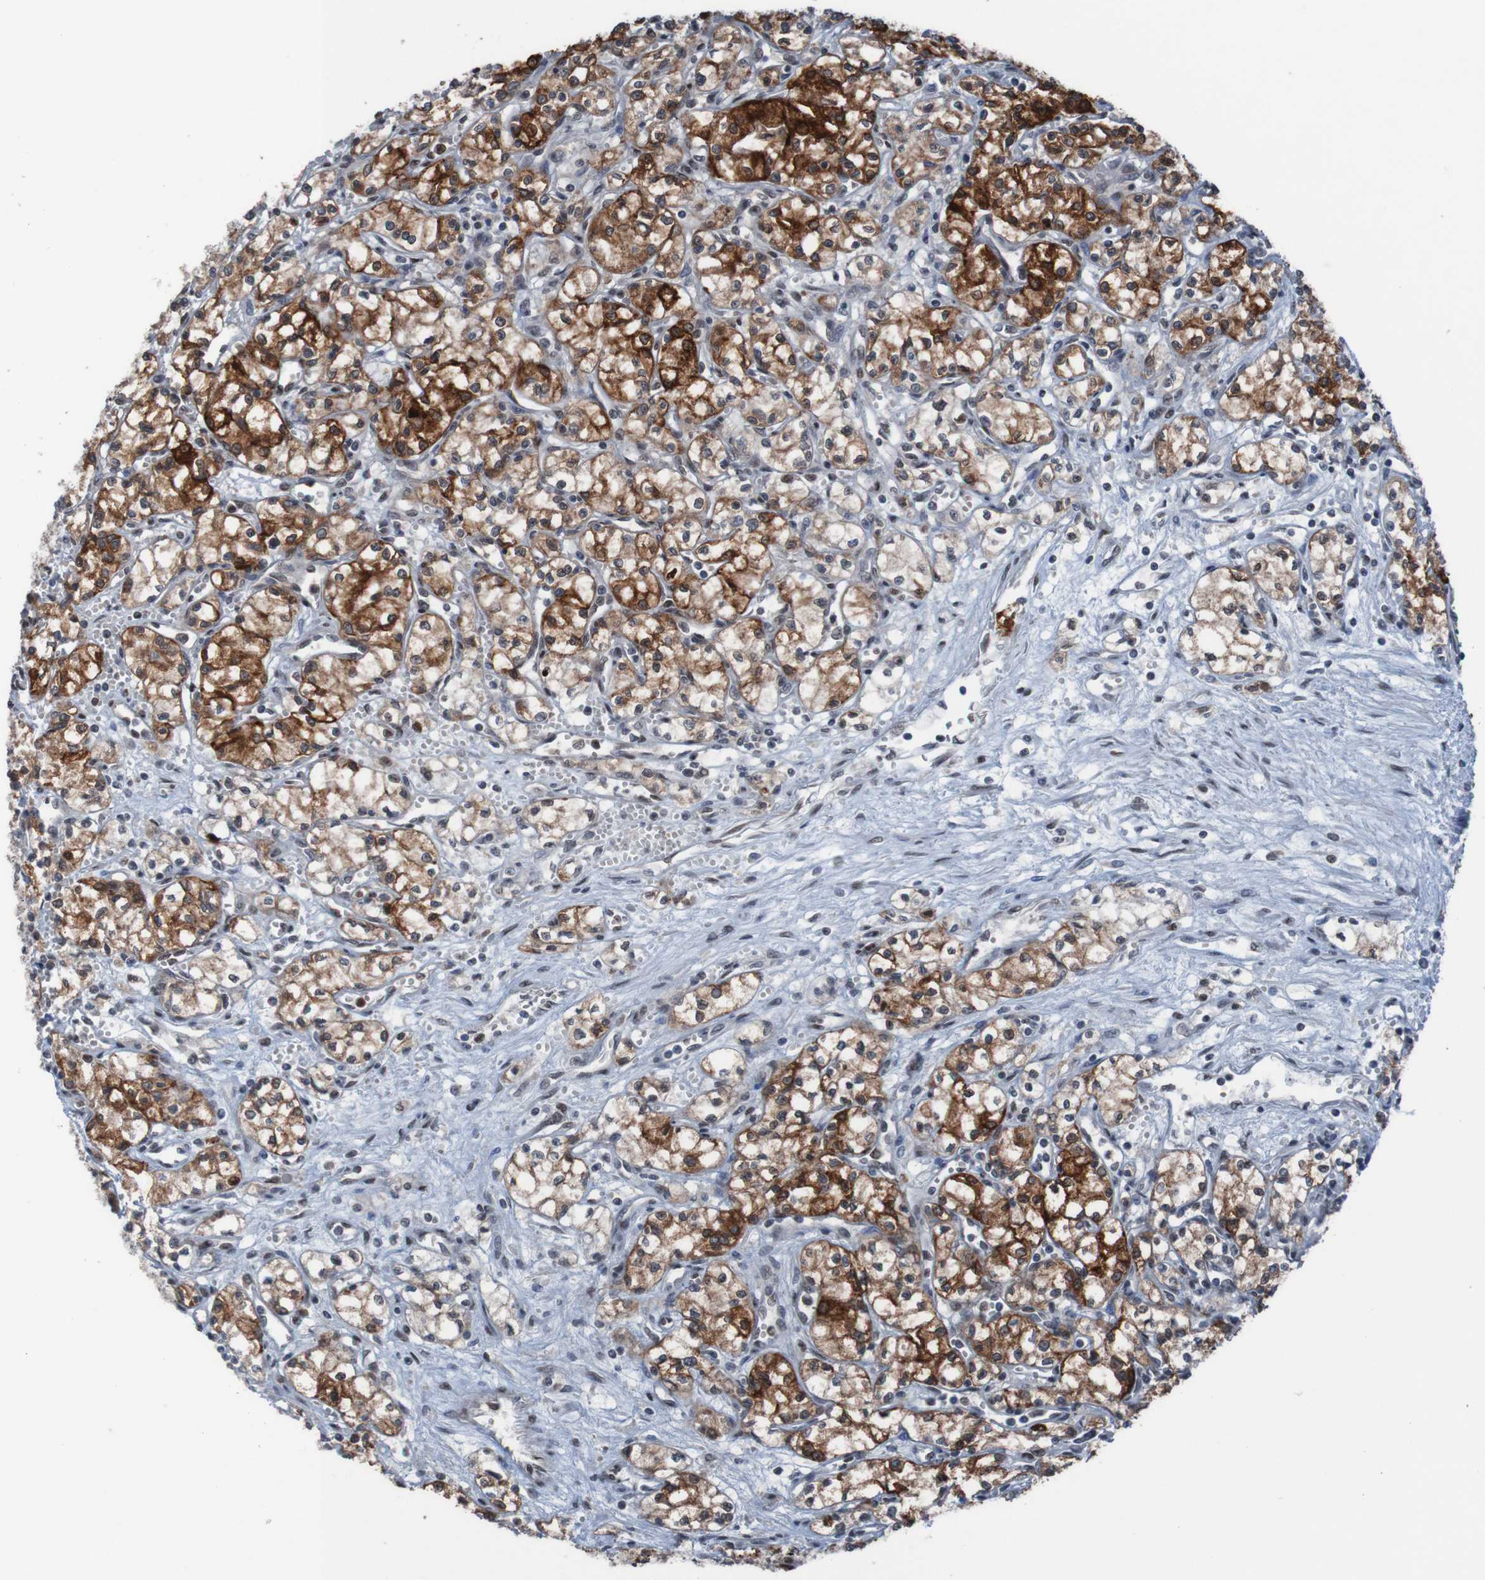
{"staining": {"intensity": "strong", "quantity": ">75%", "location": "cytoplasmic/membranous,nuclear"}, "tissue": "renal cancer", "cell_type": "Tumor cells", "image_type": "cancer", "snomed": [{"axis": "morphology", "description": "Normal tissue, NOS"}, {"axis": "morphology", "description": "Adenocarcinoma, NOS"}, {"axis": "topography", "description": "Kidney"}], "caption": "Human renal cancer stained with a brown dye demonstrates strong cytoplasmic/membranous and nuclear positive expression in about >75% of tumor cells.", "gene": "PHF2", "patient": {"sex": "male", "age": 59}}